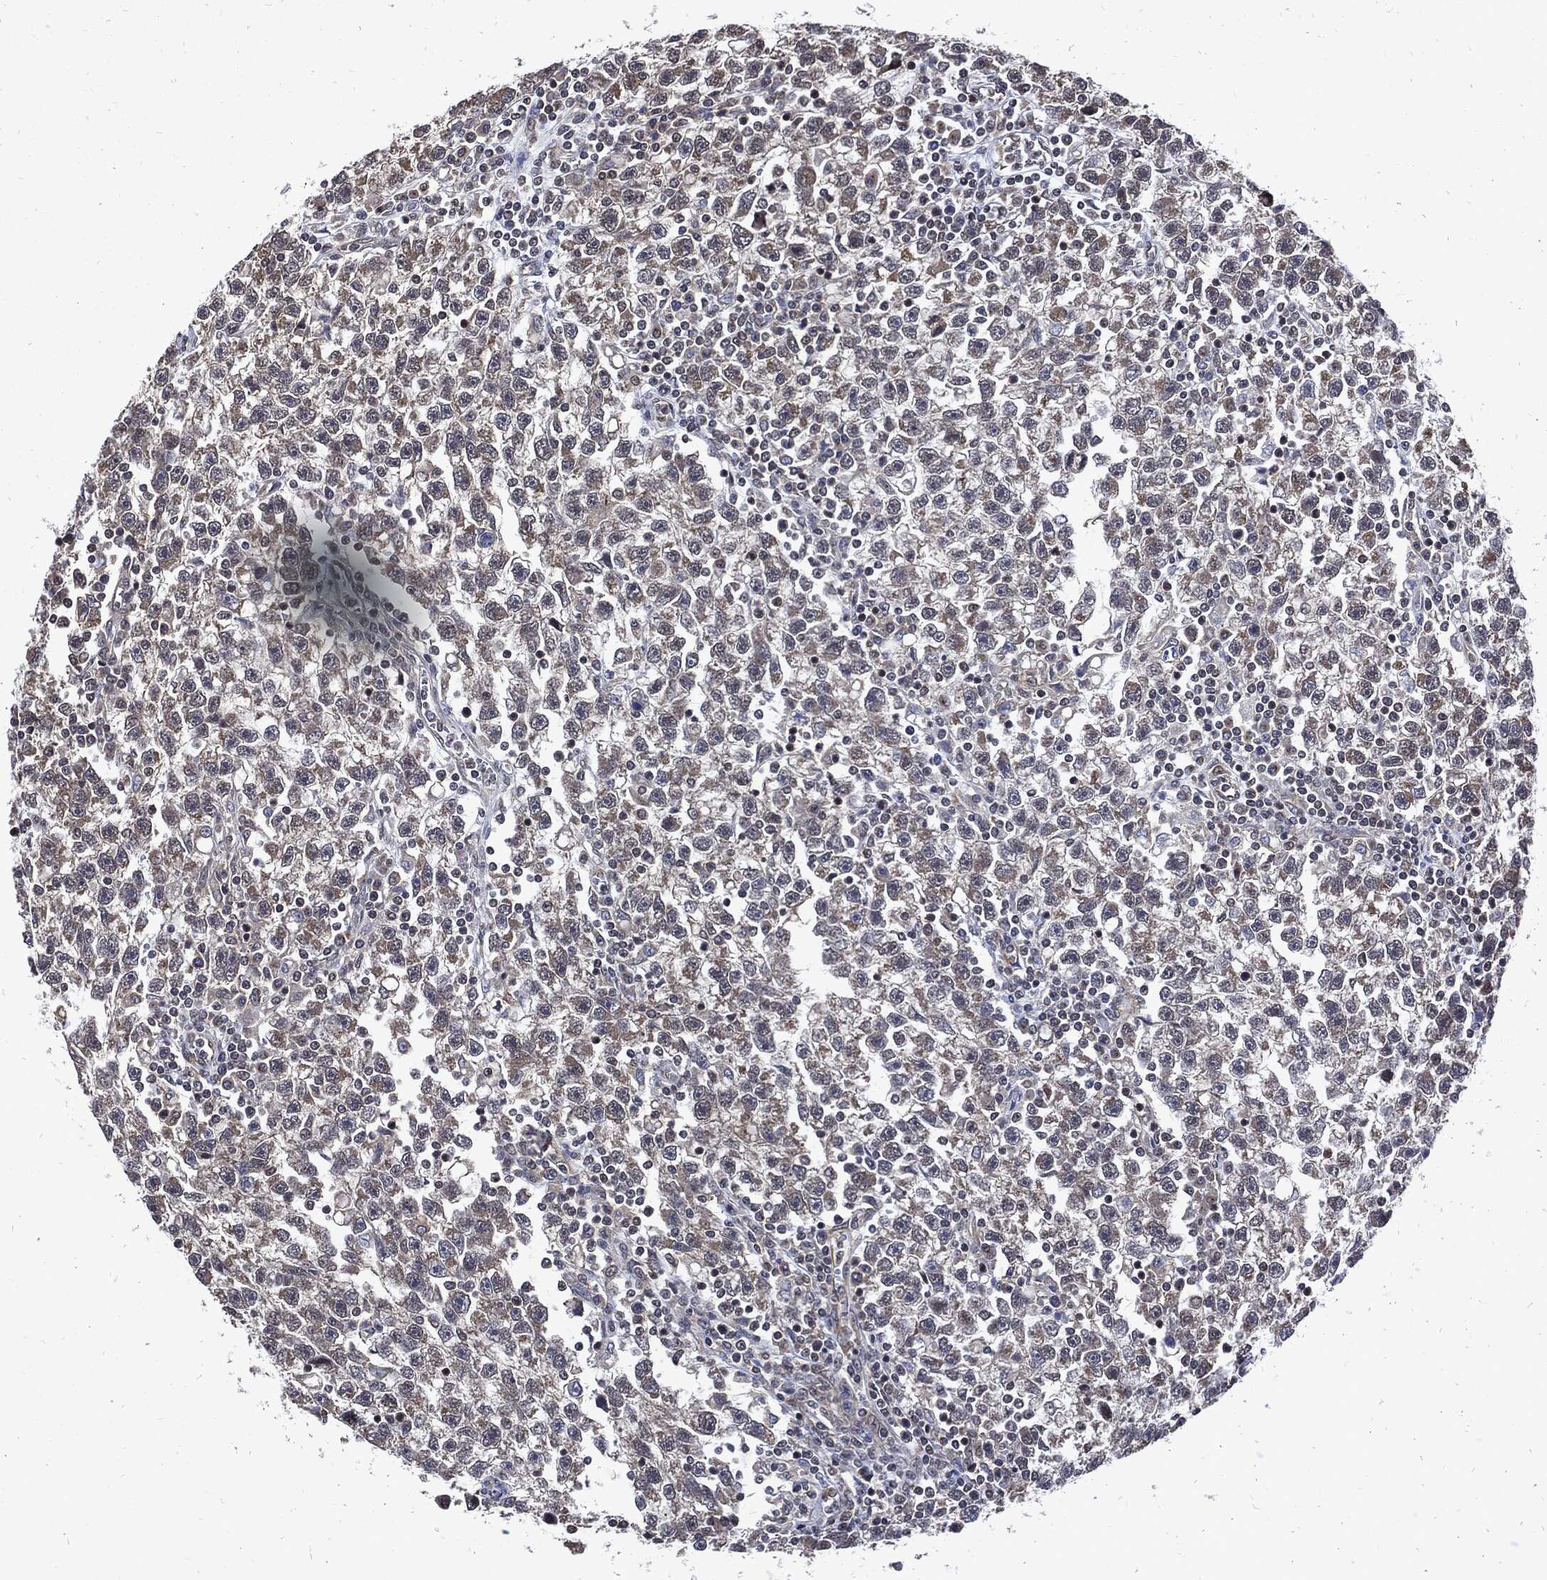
{"staining": {"intensity": "weak", "quantity": "<25%", "location": "cytoplasmic/membranous"}, "tissue": "testis cancer", "cell_type": "Tumor cells", "image_type": "cancer", "snomed": [{"axis": "morphology", "description": "Seminoma, NOS"}, {"axis": "topography", "description": "Testis"}], "caption": "IHC histopathology image of testis cancer stained for a protein (brown), which demonstrates no staining in tumor cells. (Immunohistochemistry, brightfield microscopy, high magnification).", "gene": "DCTN1", "patient": {"sex": "male", "age": 47}}